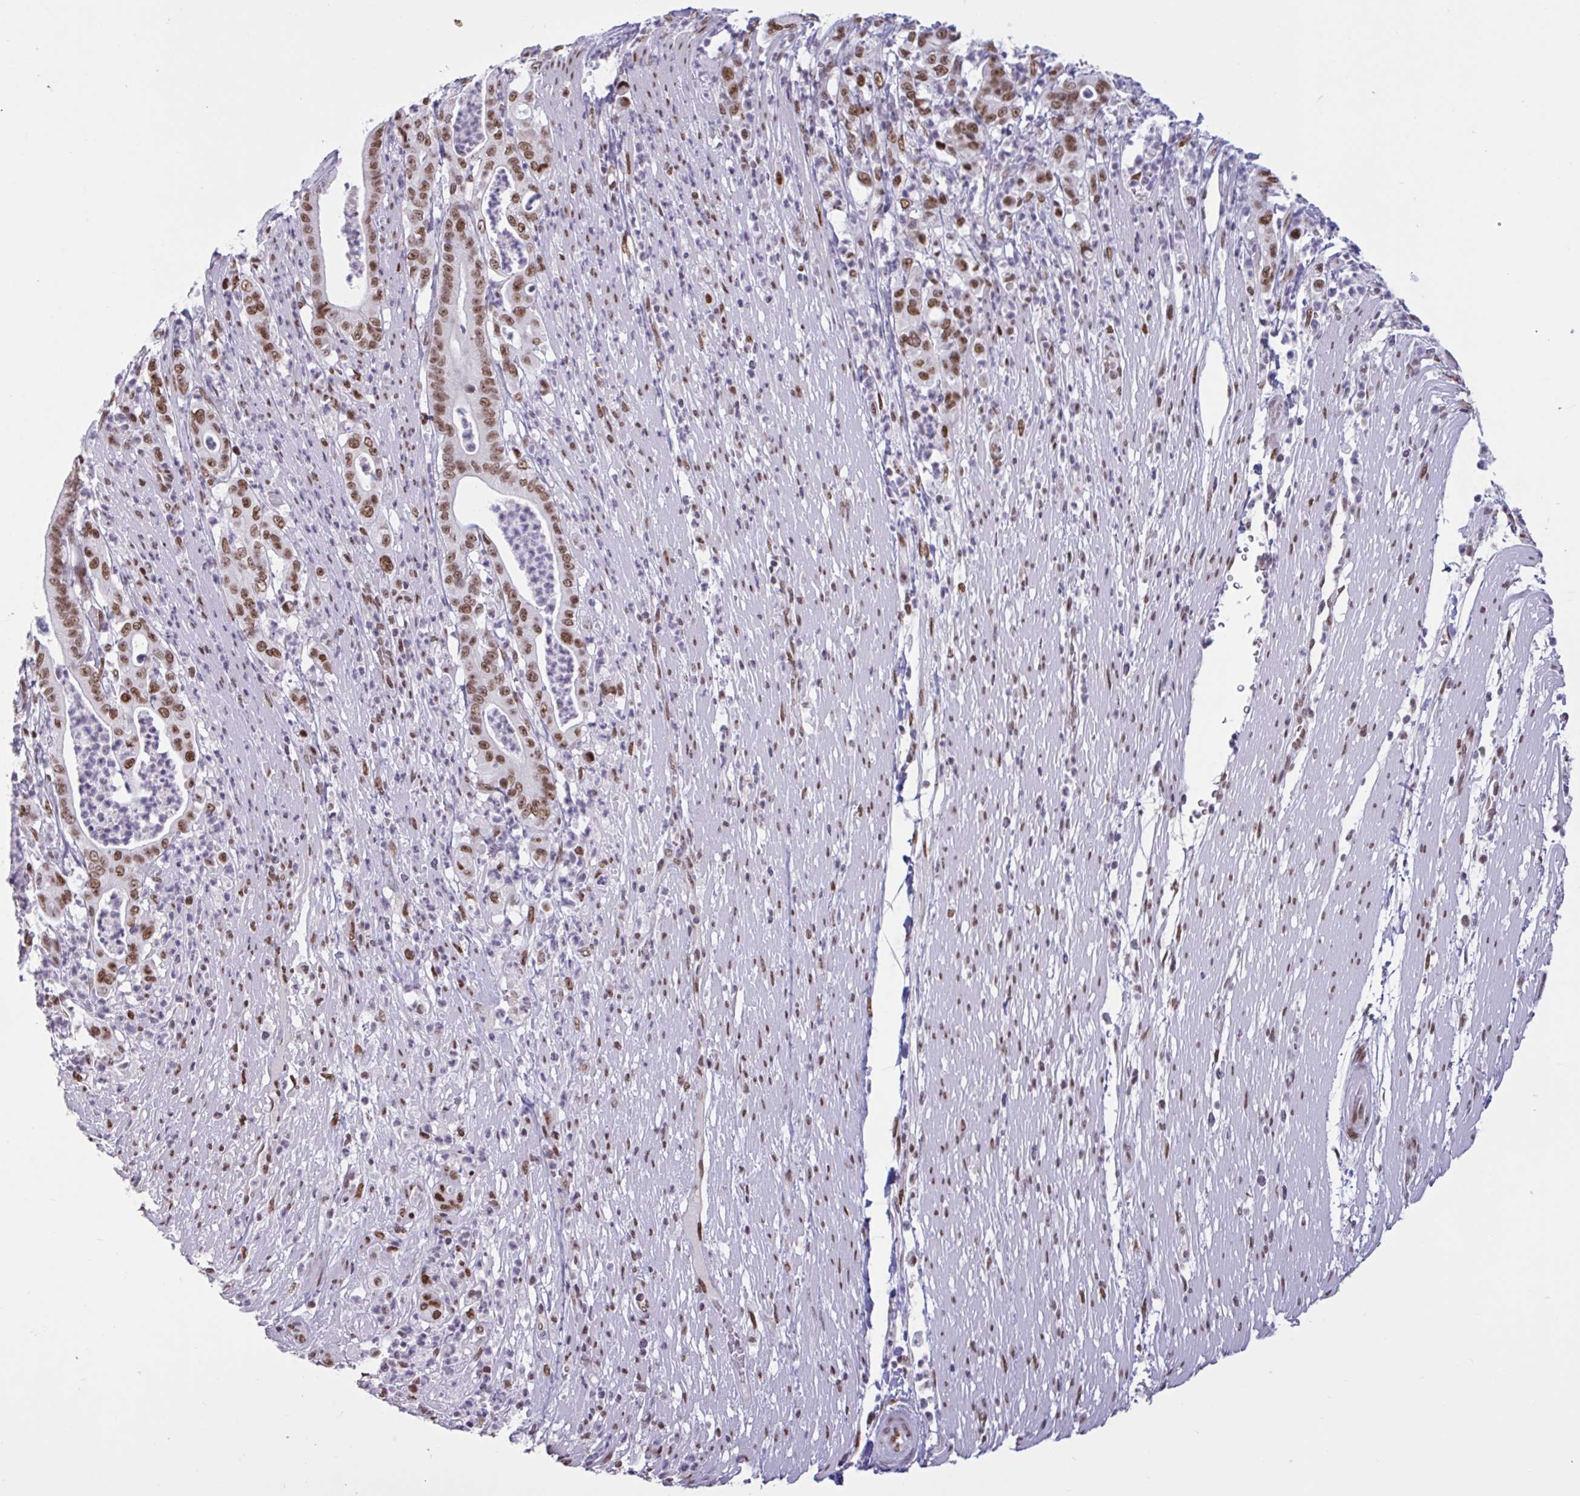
{"staining": {"intensity": "moderate", "quantity": ">75%", "location": "nuclear"}, "tissue": "pancreatic cancer", "cell_type": "Tumor cells", "image_type": "cancer", "snomed": [{"axis": "morphology", "description": "Adenocarcinoma, NOS"}, {"axis": "topography", "description": "Pancreas"}], "caption": "Immunohistochemistry staining of adenocarcinoma (pancreatic), which demonstrates medium levels of moderate nuclear expression in about >75% of tumor cells indicating moderate nuclear protein positivity. The staining was performed using DAB (3,3'-diaminobenzidine) (brown) for protein detection and nuclei were counterstained in hematoxylin (blue).", "gene": "CBFA2T2", "patient": {"sex": "male", "age": 71}}